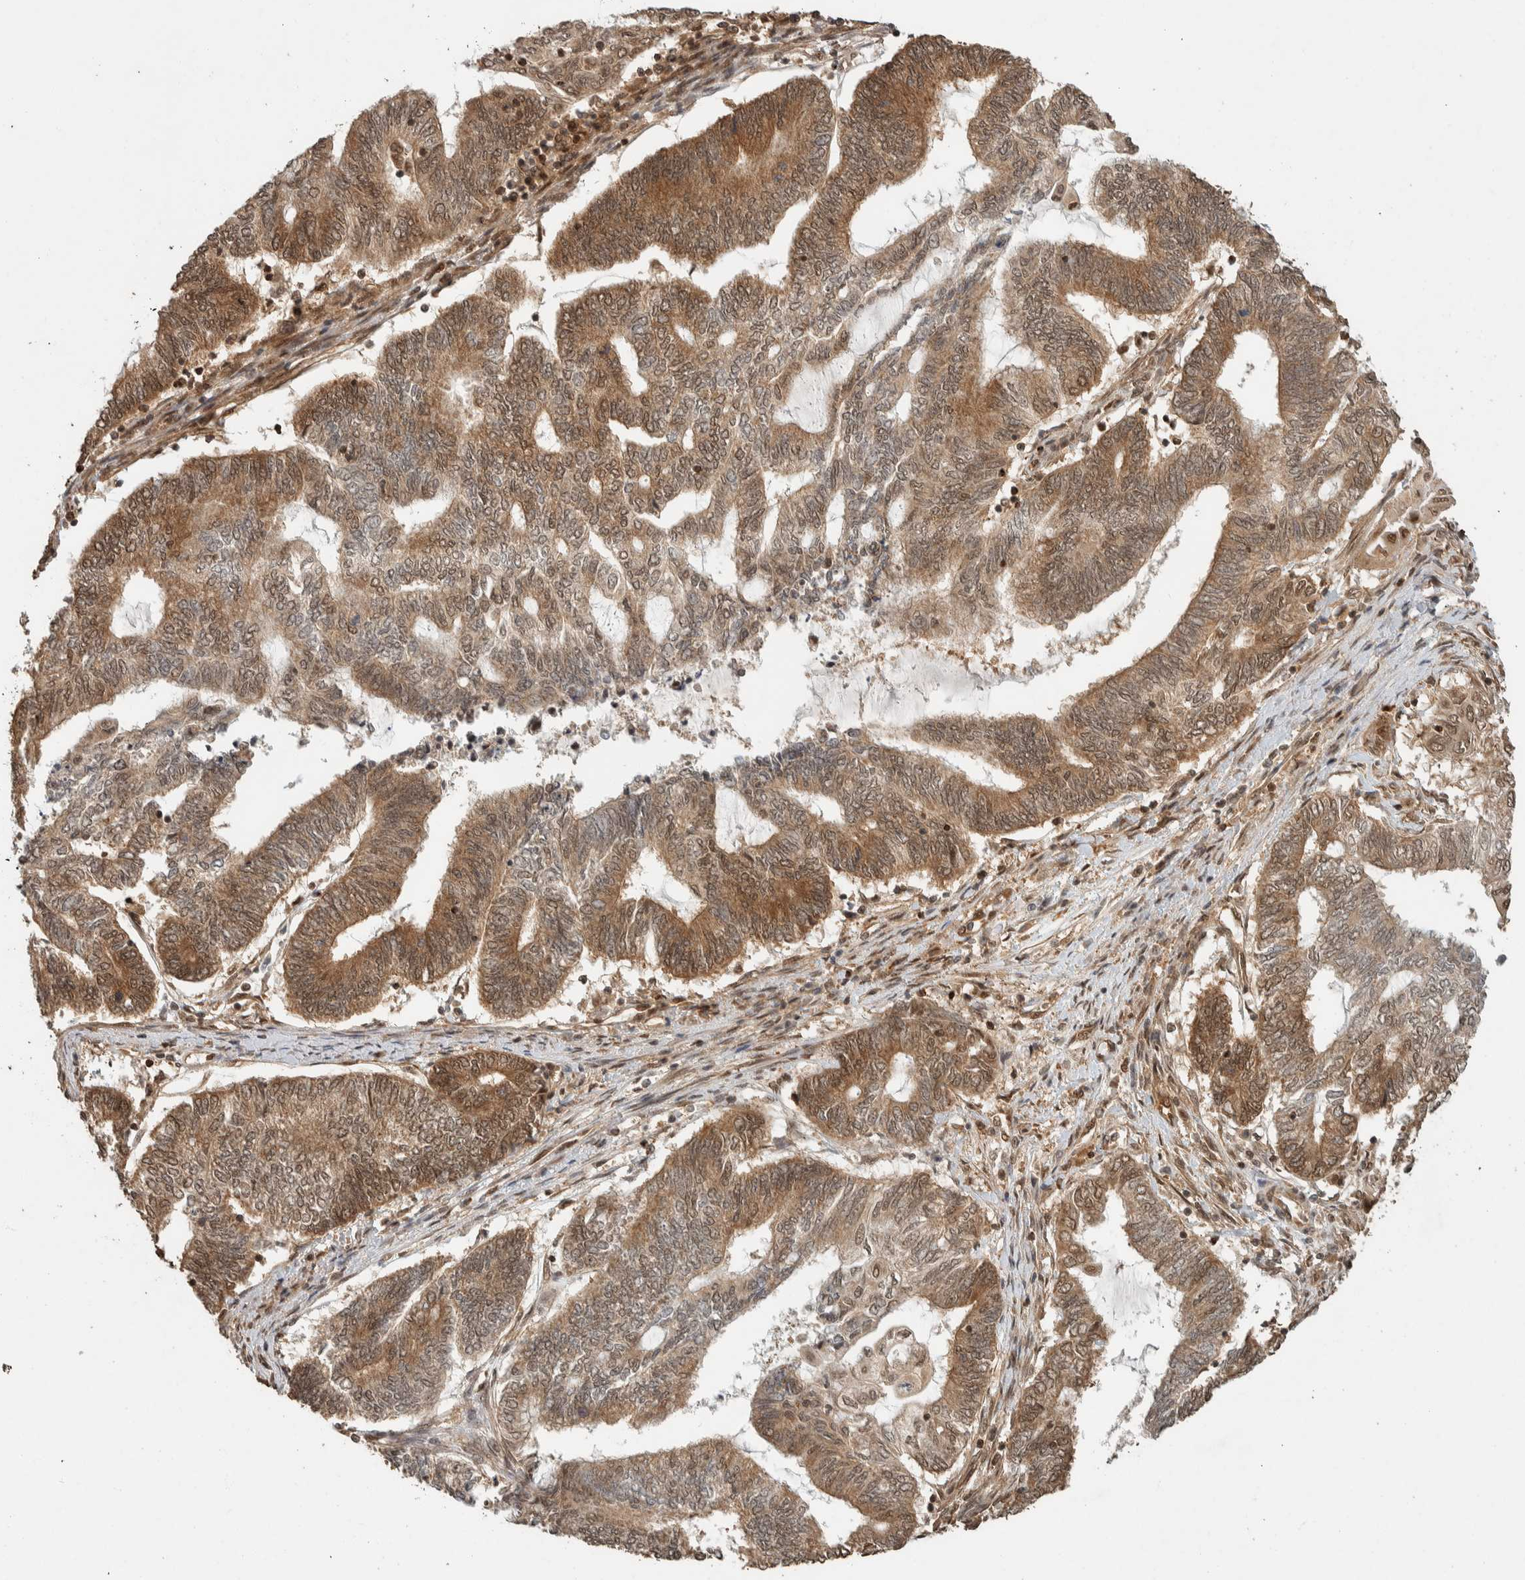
{"staining": {"intensity": "moderate", "quantity": ">75%", "location": "cytoplasmic/membranous,nuclear"}, "tissue": "endometrial cancer", "cell_type": "Tumor cells", "image_type": "cancer", "snomed": [{"axis": "morphology", "description": "Adenocarcinoma, NOS"}, {"axis": "topography", "description": "Uterus"}, {"axis": "topography", "description": "Endometrium"}], "caption": "An image of adenocarcinoma (endometrial) stained for a protein displays moderate cytoplasmic/membranous and nuclear brown staining in tumor cells.", "gene": "ZBTB2", "patient": {"sex": "female", "age": 70}}